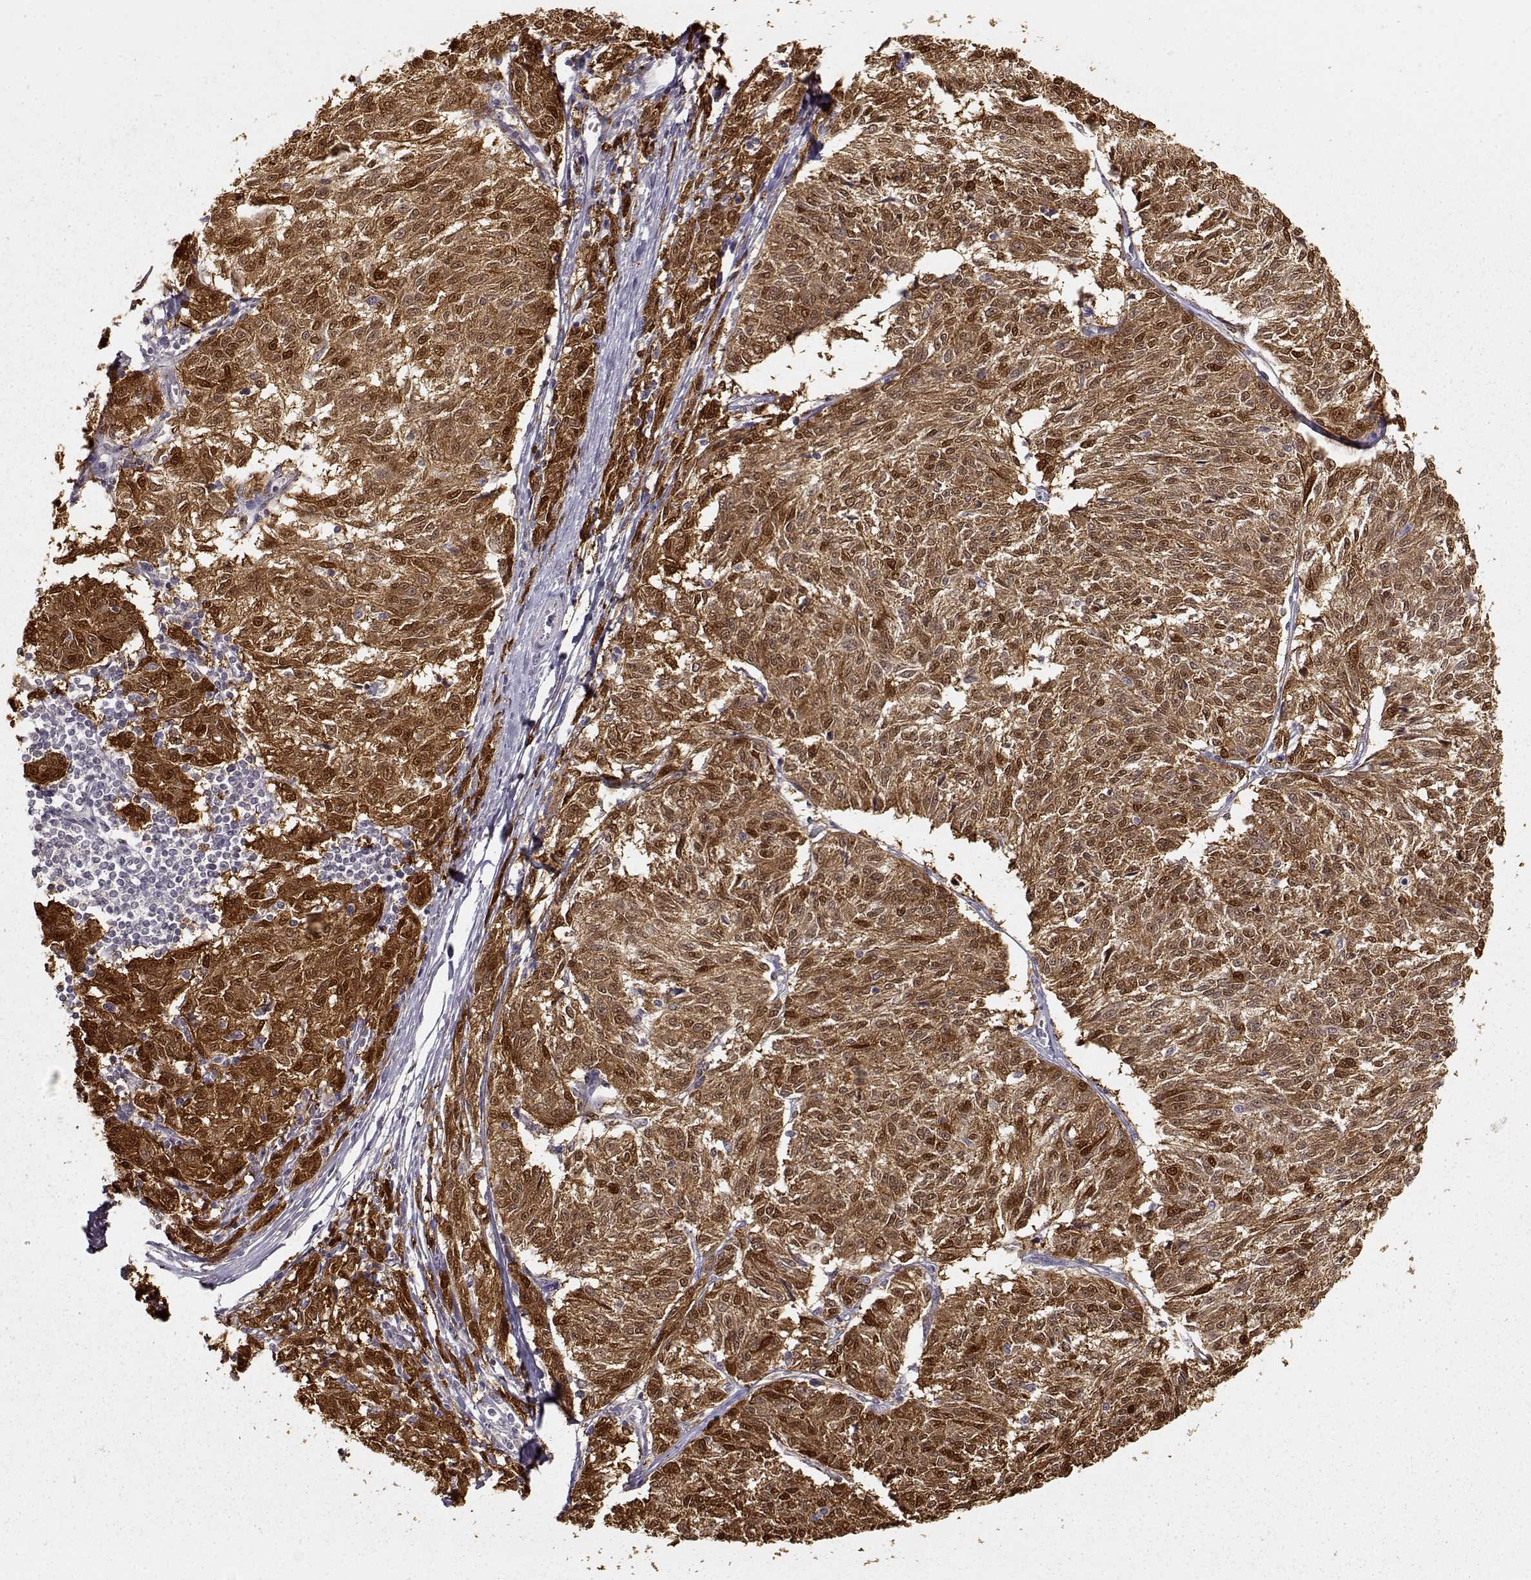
{"staining": {"intensity": "strong", "quantity": ">75%", "location": "cytoplasmic/membranous,nuclear"}, "tissue": "melanoma", "cell_type": "Tumor cells", "image_type": "cancer", "snomed": [{"axis": "morphology", "description": "Malignant melanoma, NOS"}, {"axis": "topography", "description": "Skin"}], "caption": "This photomicrograph shows IHC staining of human melanoma, with high strong cytoplasmic/membranous and nuclear staining in approximately >75% of tumor cells.", "gene": "S100B", "patient": {"sex": "female", "age": 72}}